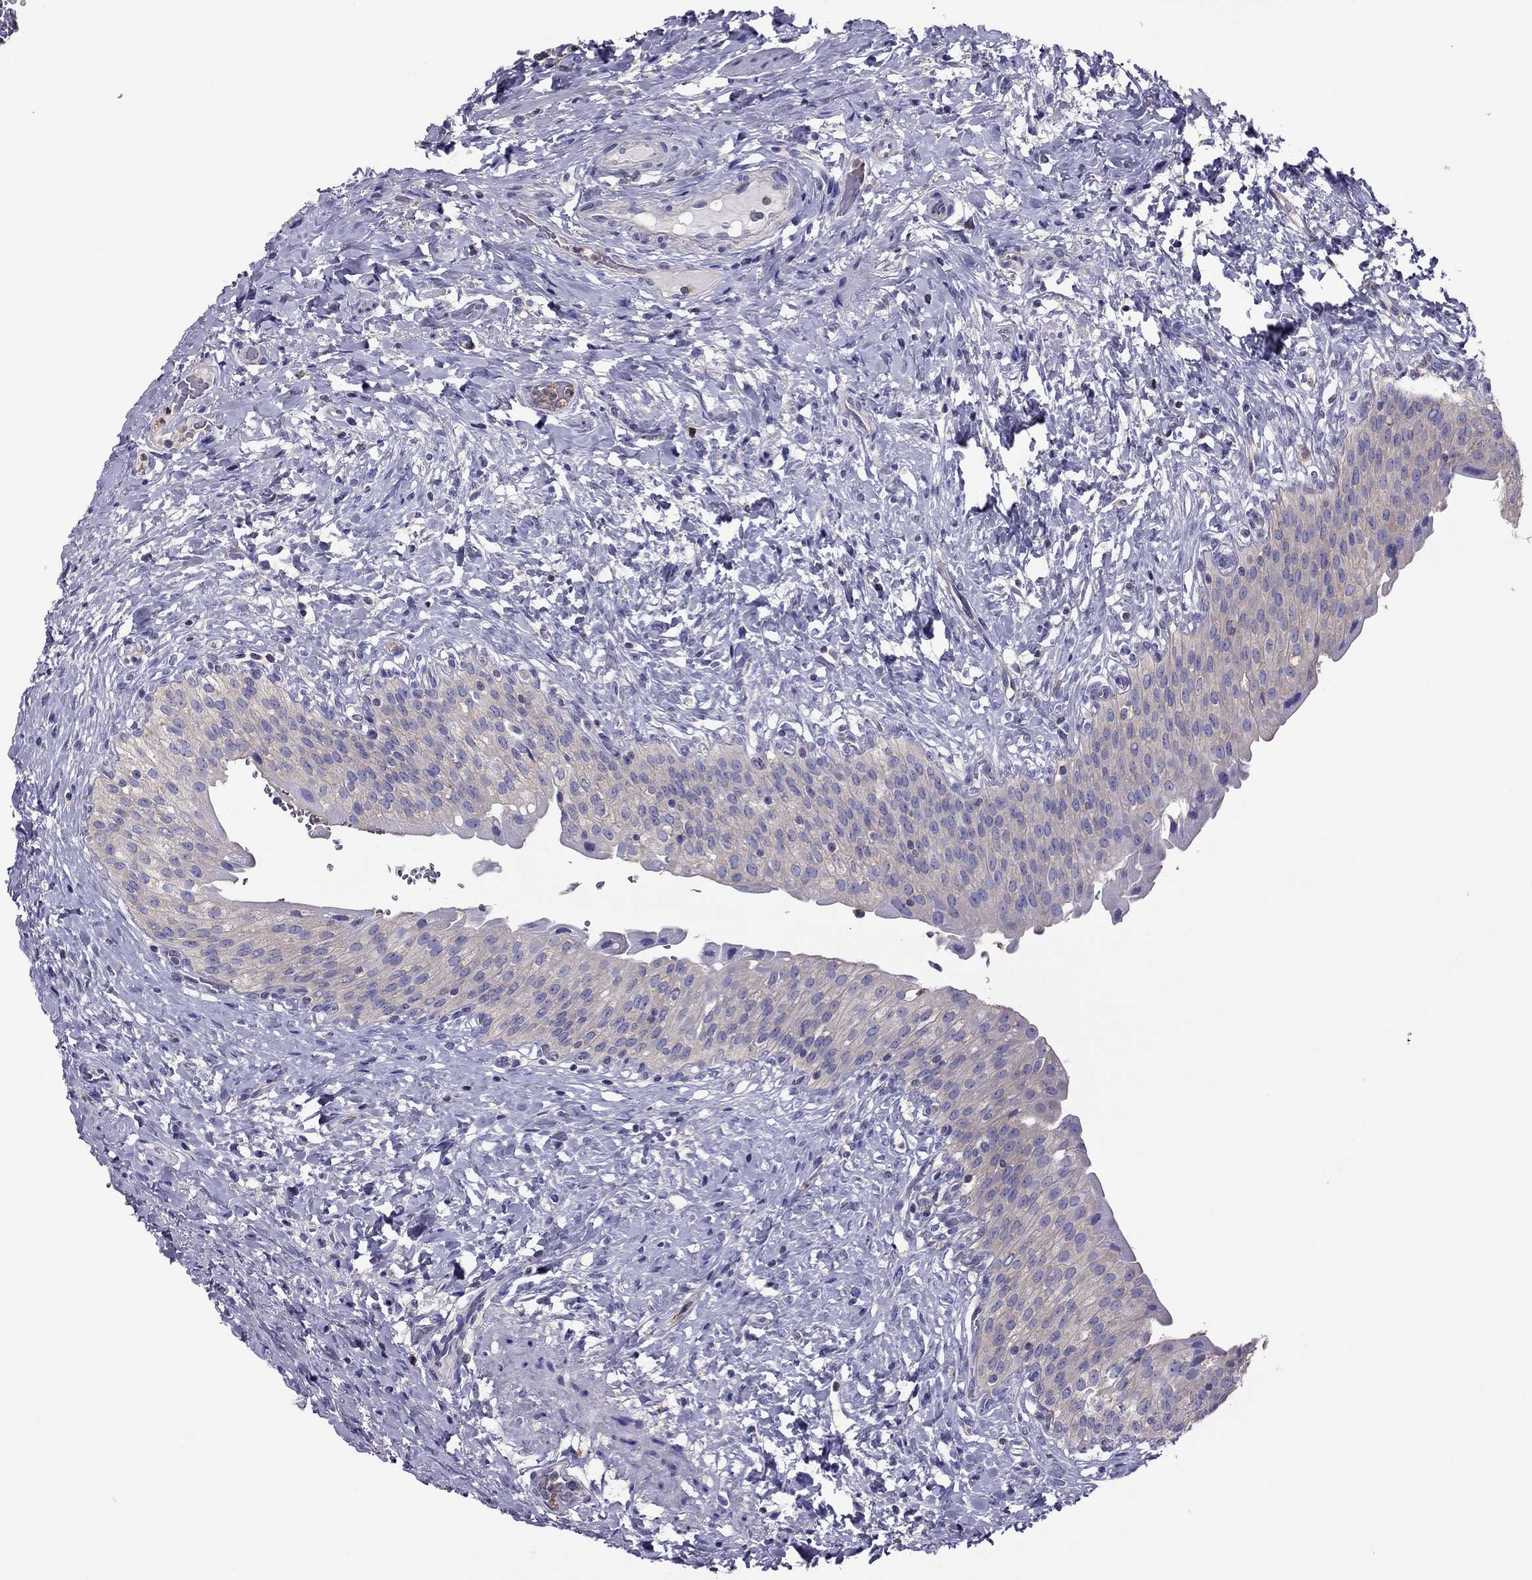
{"staining": {"intensity": "weak", "quantity": "<25%", "location": "cytoplasmic/membranous"}, "tissue": "urinary bladder", "cell_type": "Urothelial cells", "image_type": "normal", "snomed": [{"axis": "morphology", "description": "Normal tissue, NOS"}, {"axis": "morphology", "description": "Inflammation, NOS"}, {"axis": "topography", "description": "Urinary bladder"}], "caption": "The micrograph shows no significant staining in urothelial cells of urinary bladder. The staining is performed using DAB brown chromogen with nuclei counter-stained in using hematoxylin.", "gene": "TEX22", "patient": {"sex": "male", "age": 64}}